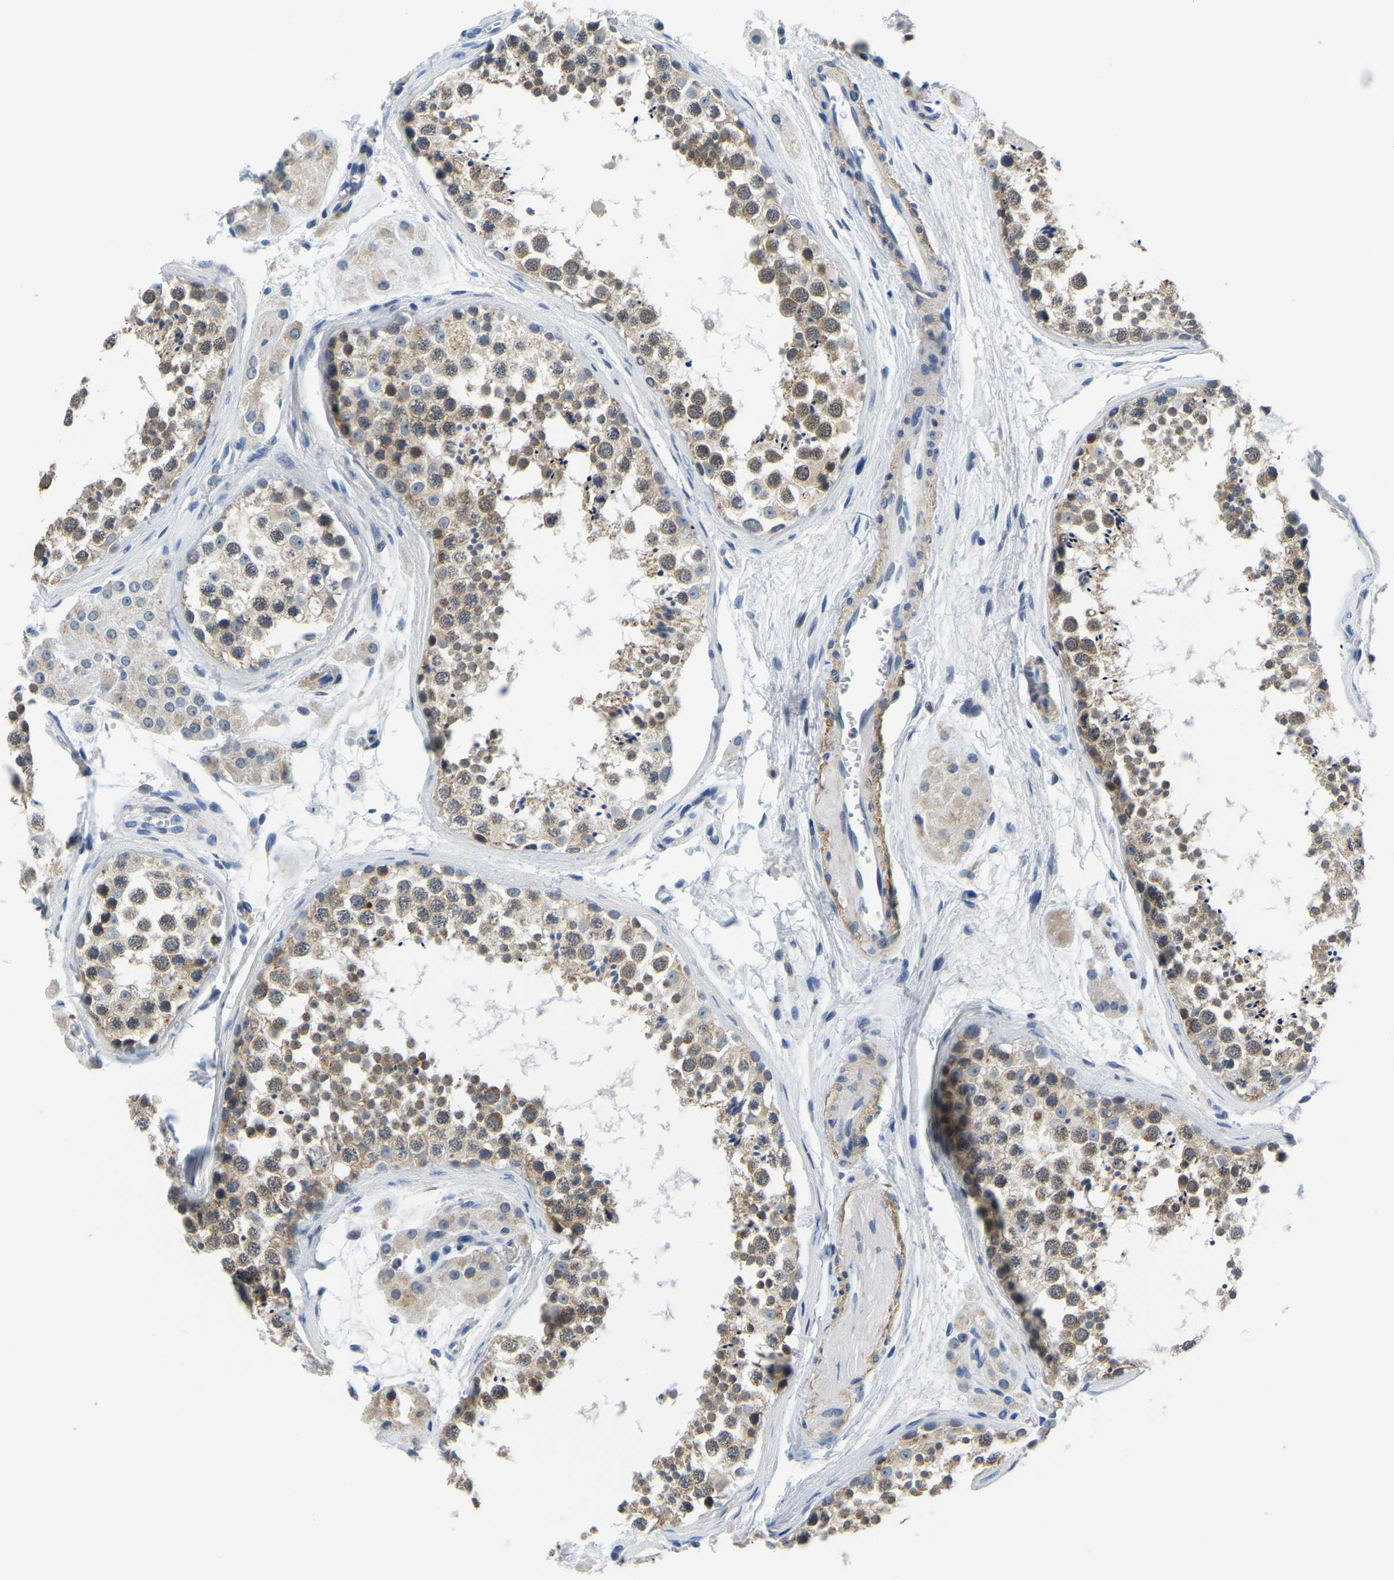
{"staining": {"intensity": "moderate", "quantity": ">75%", "location": "cytoplasmic/membranous"}, "tissue": "testis", "cell_type": "Cells in seminiferous ducts", "image_type": "normal", "snomed": [{"axis": "morphology", "description": "Normal tissue, NOS"}, {"axis": "topography", "description": "Testis"}], "caption": "An image of human testis stained for a protein exhibits moderate cytoplasmic/membranous brown staining in cells in seminiferous ducts.", "gene": "LIAS", "patient": {"sex": "male", "age": 56}}